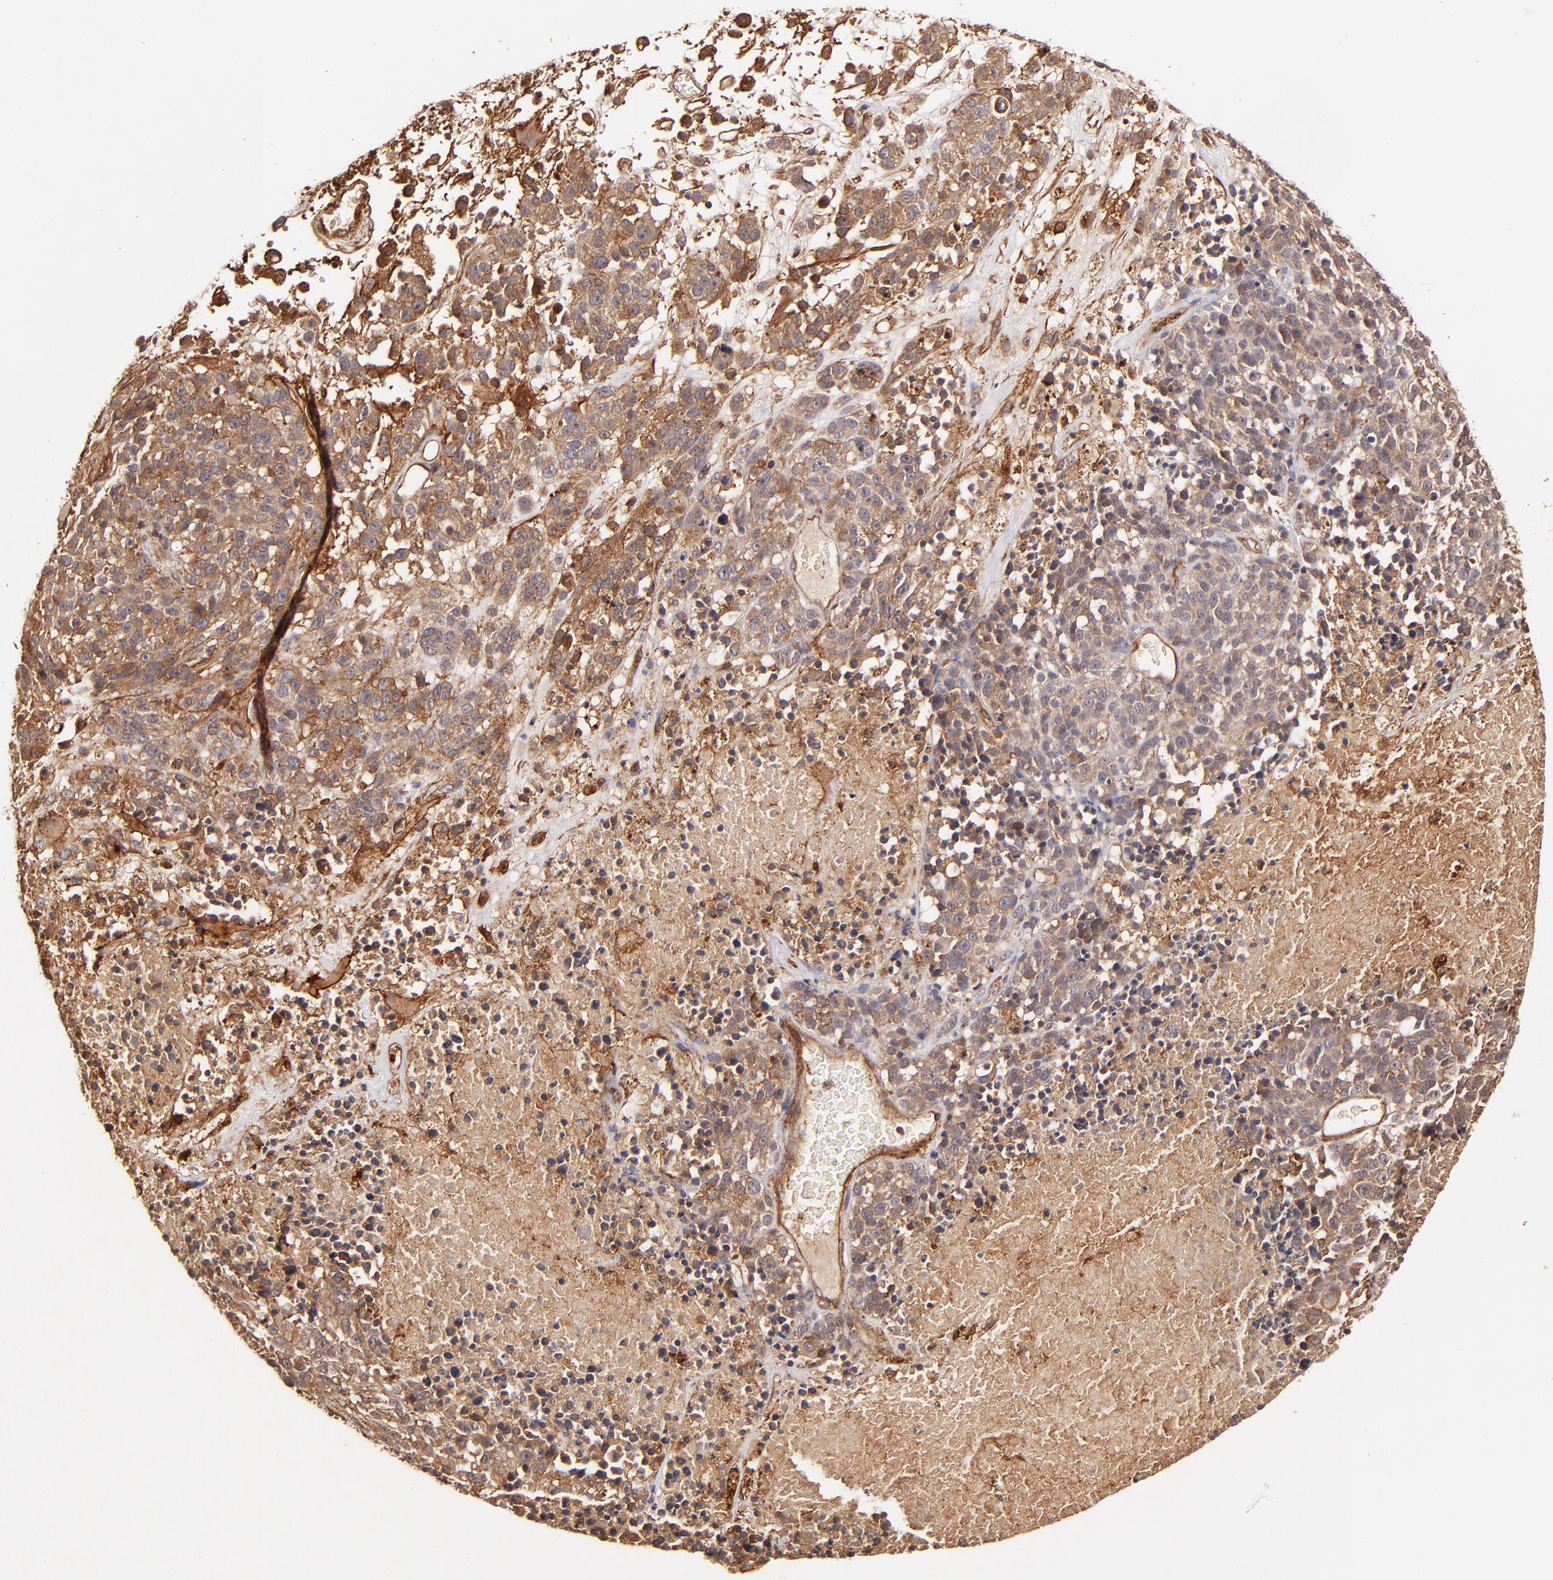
{"staining": {"intensity": "strong", "quantity": ">75%", "location": "cytoplasmic/membranous"}, "tissue": "melanoma", "cell_type": "Tumor cells", "image_type": "cancer", "snomed": [{"axis": "morphology", "description": "Malignant melanoma, Metastatic site"}, {"axis": "topography", "description": "Cerebral cortex"}], "caption": "Melanoma stained with a brown dye reveals strong cytoplasmic/membranous positive expression in about >75% of tumor cells.", "gene": "ITGB1", "patient": {"sex": "female", "age": 52}}